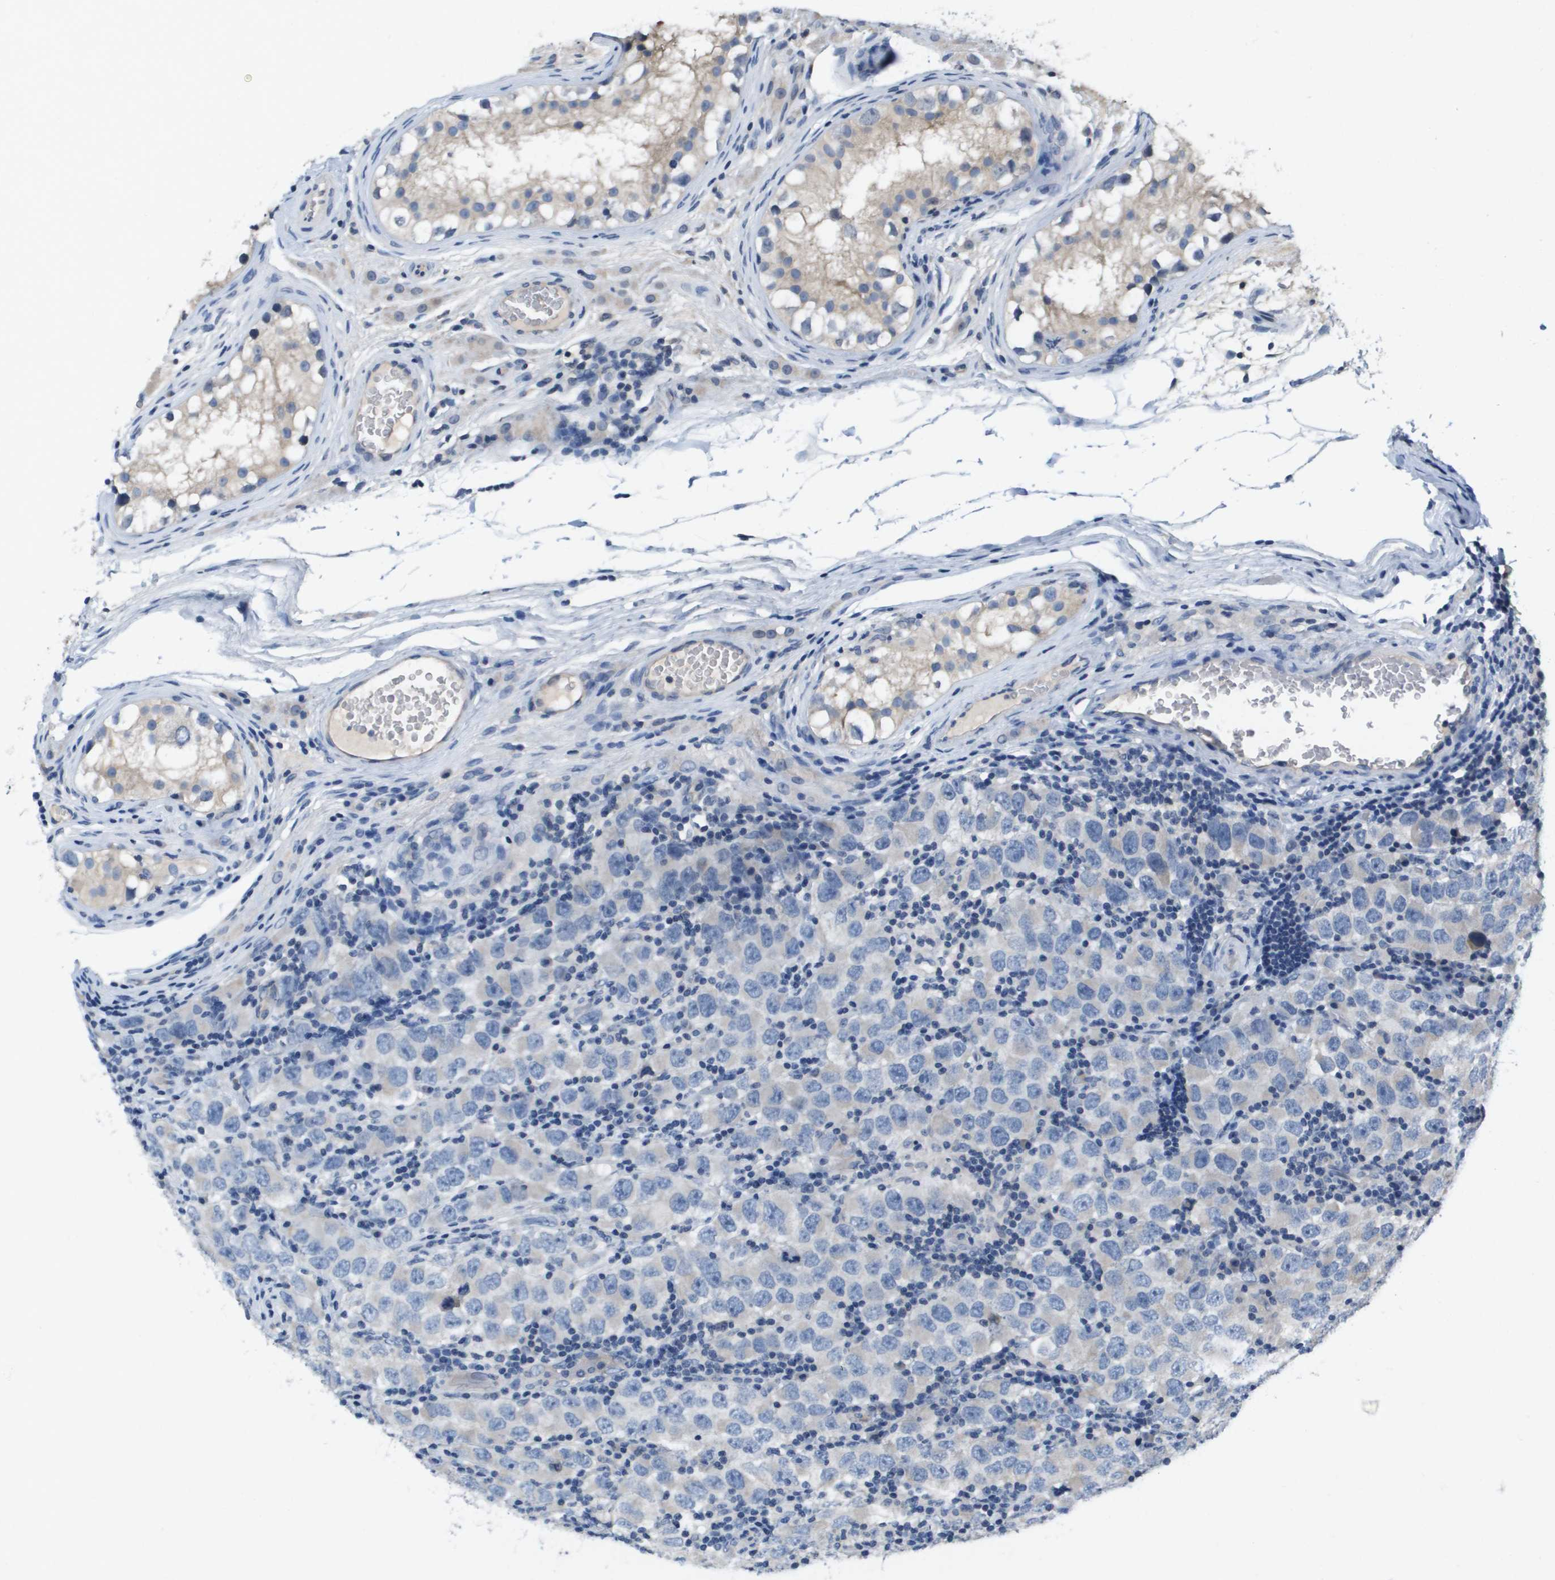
{"staining": {"intensity": "negative", "quantity": "none", "location": "none"}, "tissue": "testis cancer", "cell_type": "Tumor cells", "image_type": "cancer", "snomed": [{"axis": "morphology", "description": "Carcinoma, Embryonal, NOS"}, {"axis": "topography", "description": "Testis"}], "caption": "Tumor cells show no significant protein expression in testis cancer (embryonal carcinoma).", "gene": "CAPN11", "patient": {"sex": "male", "age": 21}}